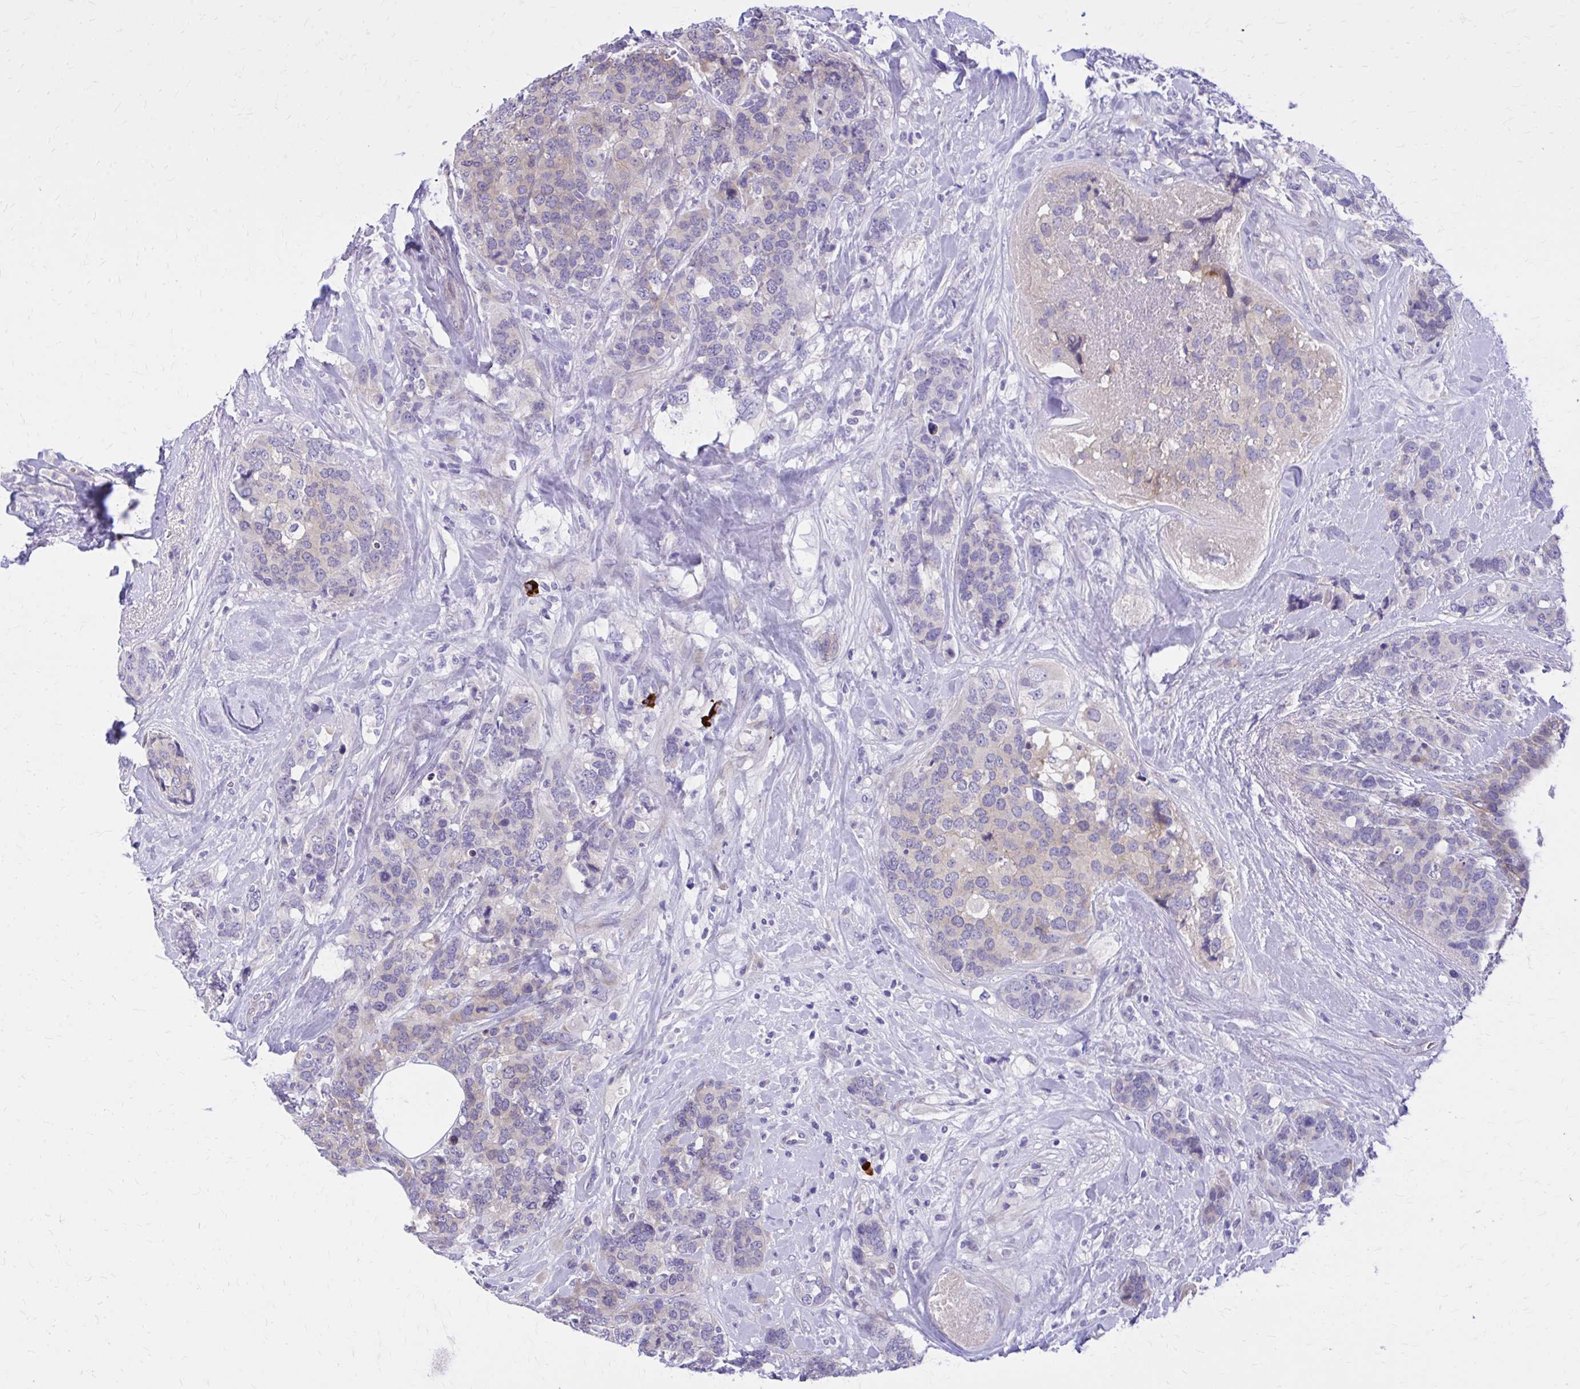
{"staining": {"intensity": "negative", "quantity": "none", "location": "none"}, "tissue": "breast cancer", "cell_type": "Tumor cells", "image_type": "cancer", "snomed": [{"axis": "morphology", "description": "Lobular carcinoma"}, {"axis": "topography", "description": "Breast"}], "caption": "A histopathology image of breast lobular carcinoma stained for a protein shows no brown staining in tumor cells. (DAB immunohistochemistry (IHC) visualized using brightfield microscopy, high magnification).", "gene": "ADAMTSL1", "patient": {"sex": "female", "age": 59}}